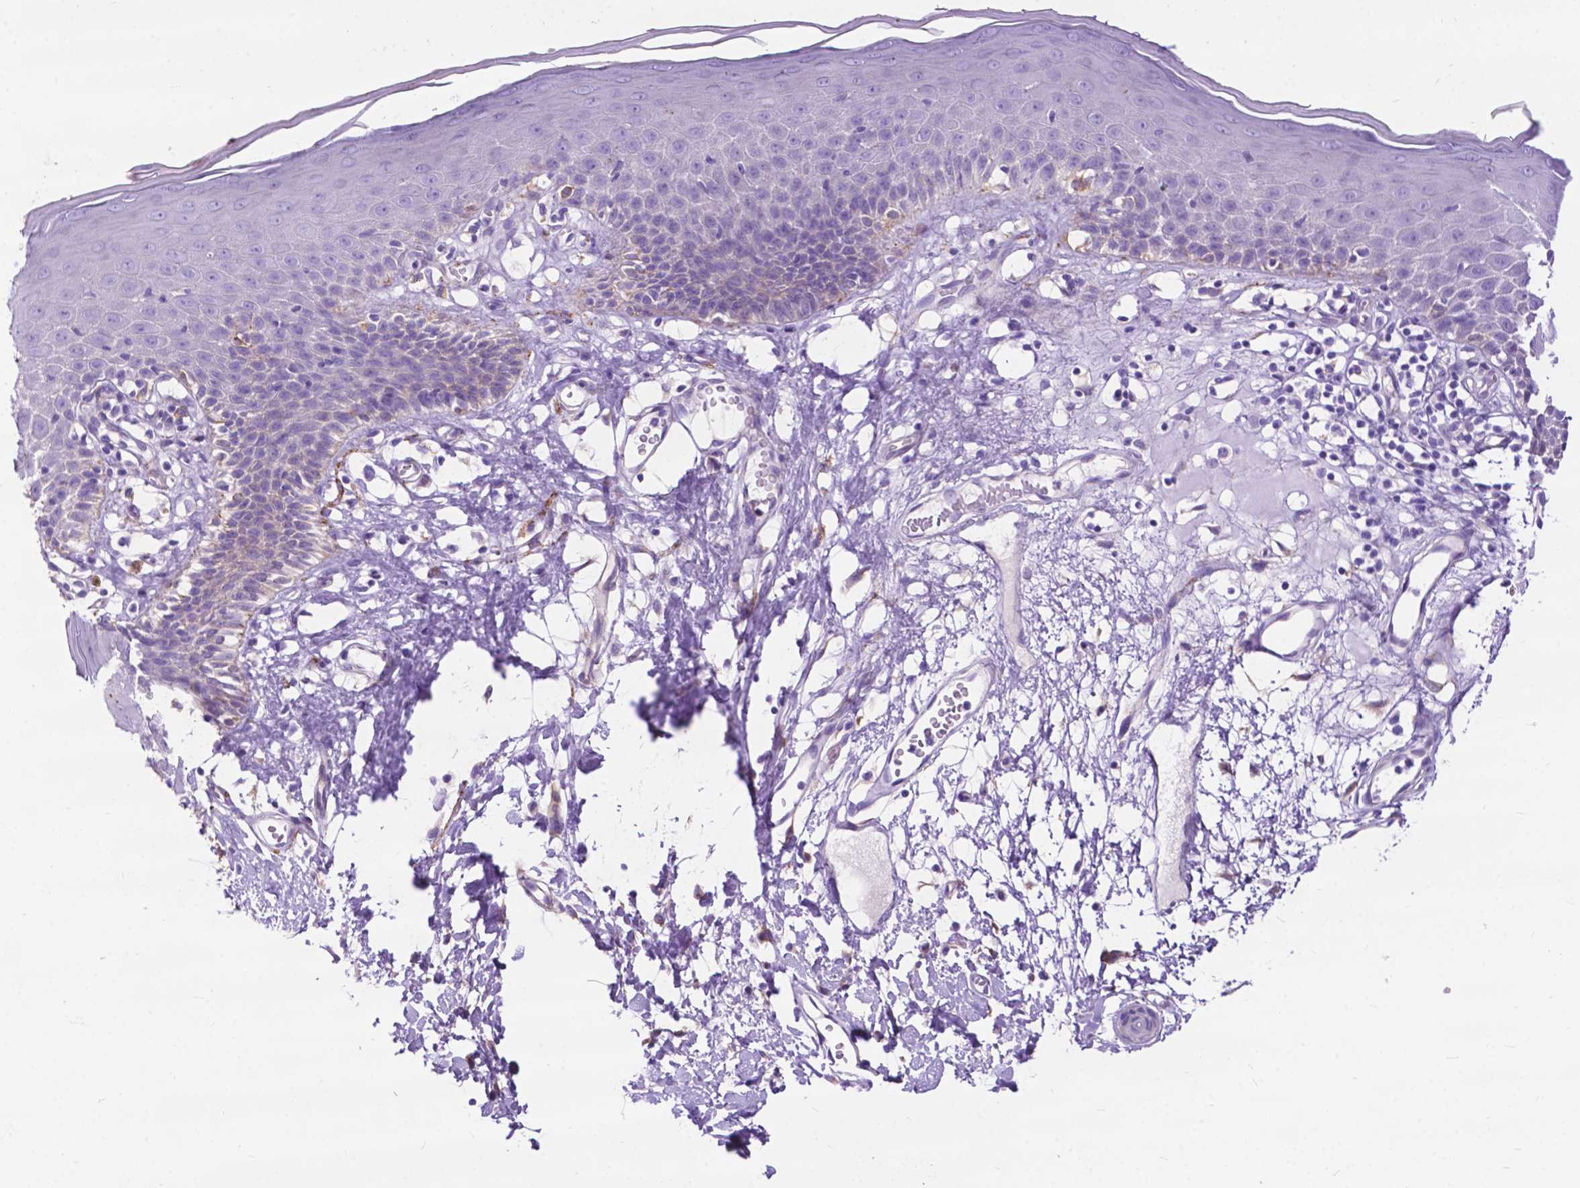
{"staining": {"intensity": "weak", "quantity": "<25%", "location": "cytoplasmic/membranous"}, "tissue": "skin", "cell_type": "Epidermal cells", "image_type": "normal", "snomed": [{"axis": "morphology", "description": "Normal tissue, NOS"}, {"axis": "topography", "description": "Vulva"}], "caption": "This histopathology image is of normal skin stained with immunohistochemistry to label a protein in brown with the nuclei are counter-stained blue. There is no expression in epidermal cells.", "gene": "PCDHA12", "patient": {"sex": "female", "age": 68}}